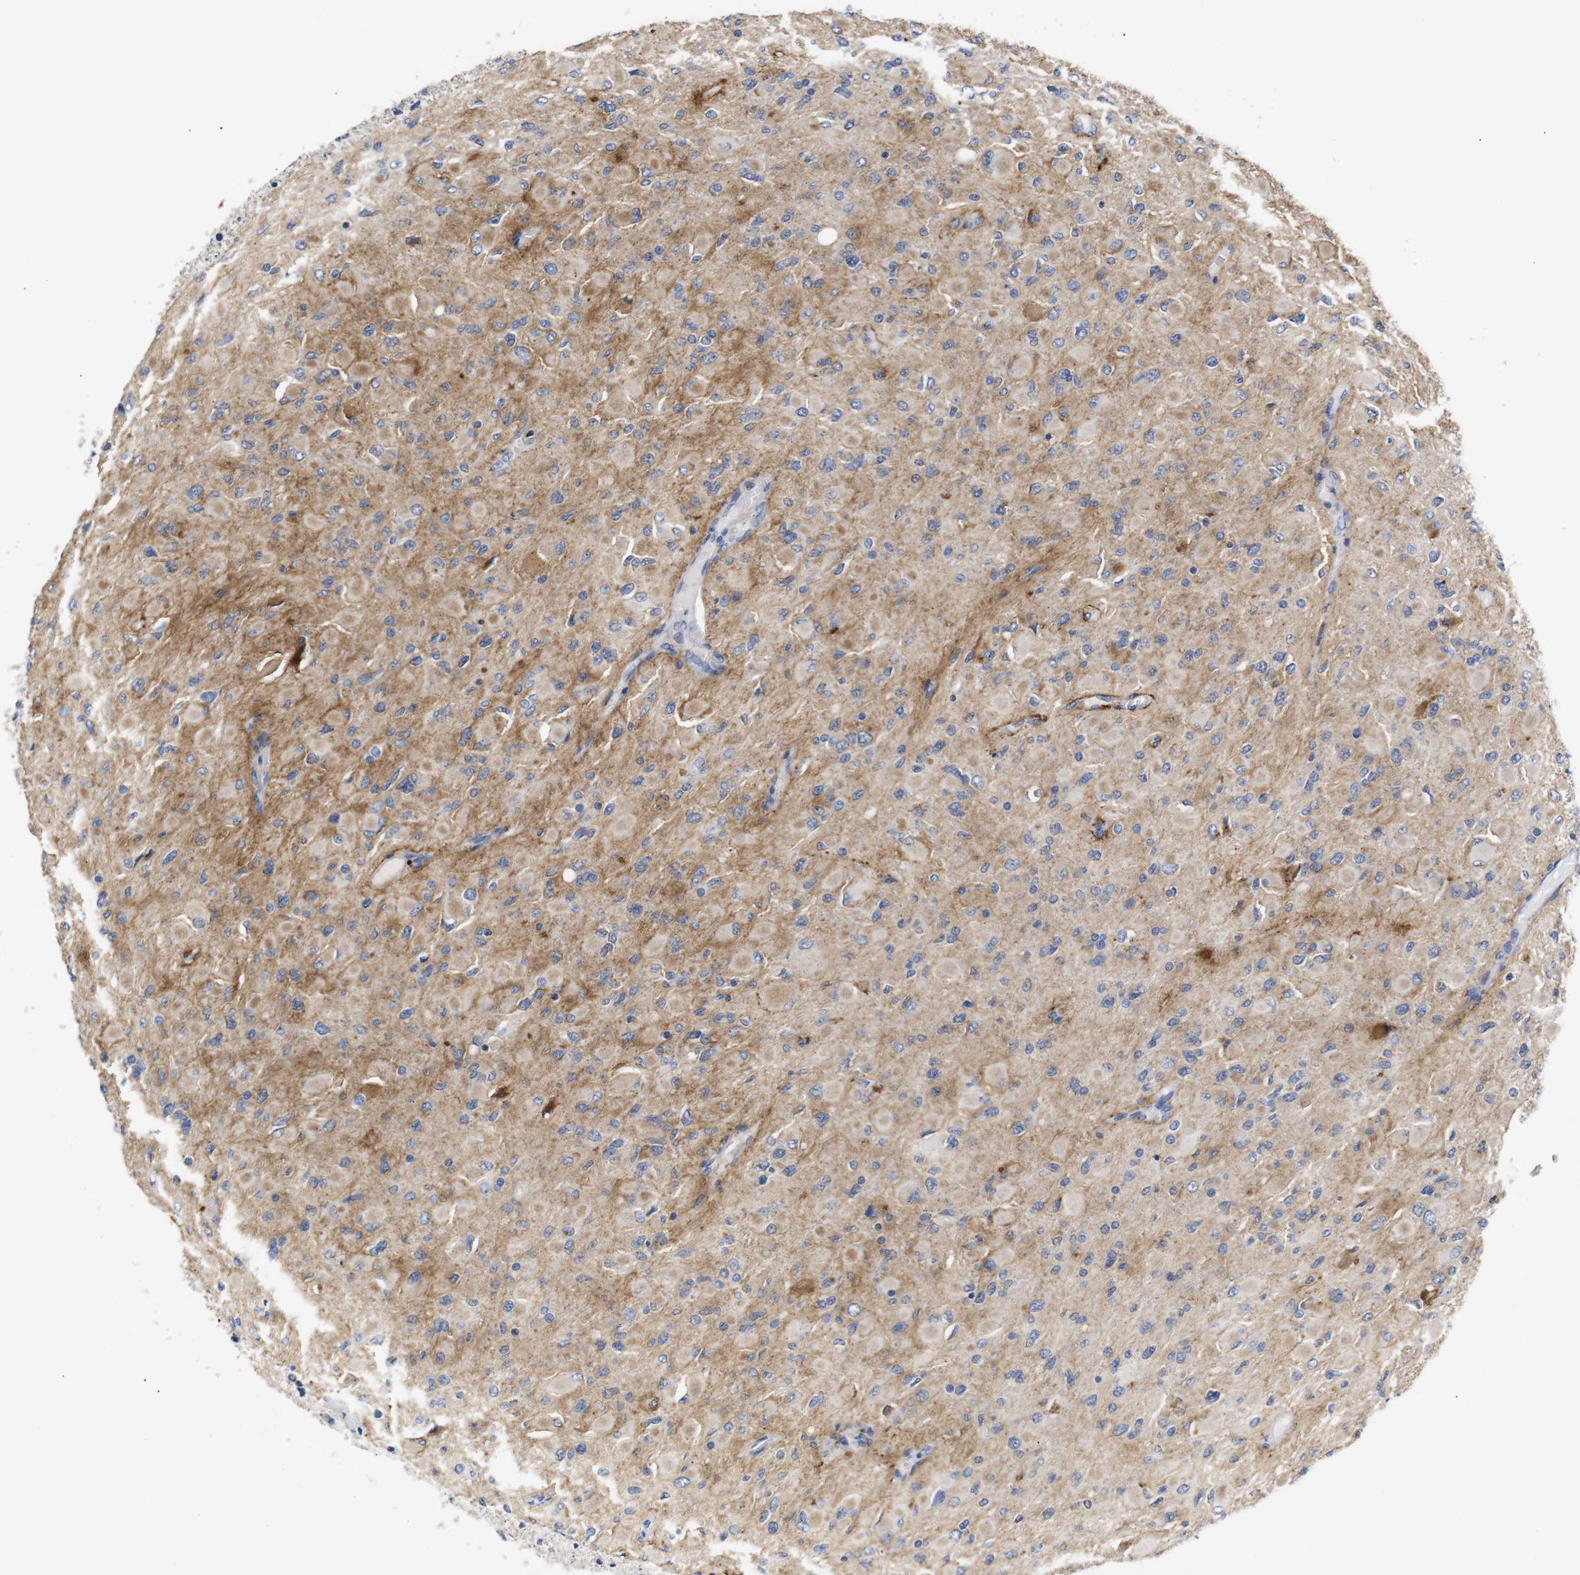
{"staining": {"intensity": "weak", "quantity": "25%-75%", "location": "cytoplasmic/membranous"}, "tissue": "glioma", "cell_type": "Tumor cells", "image_type": "cancer", "snomed": [{"axis": "morphology", "description": "Glioma, malignant, High grade"}, {"axis": "topography", "description": "Cerebral cortex"}], "caption": "A brown stain labels weak cytoplasmic/membranous expression of a protein in glioma tumor cells.", "gene": "SDCBP", "patient": {"sex": "female", "age": 36}}